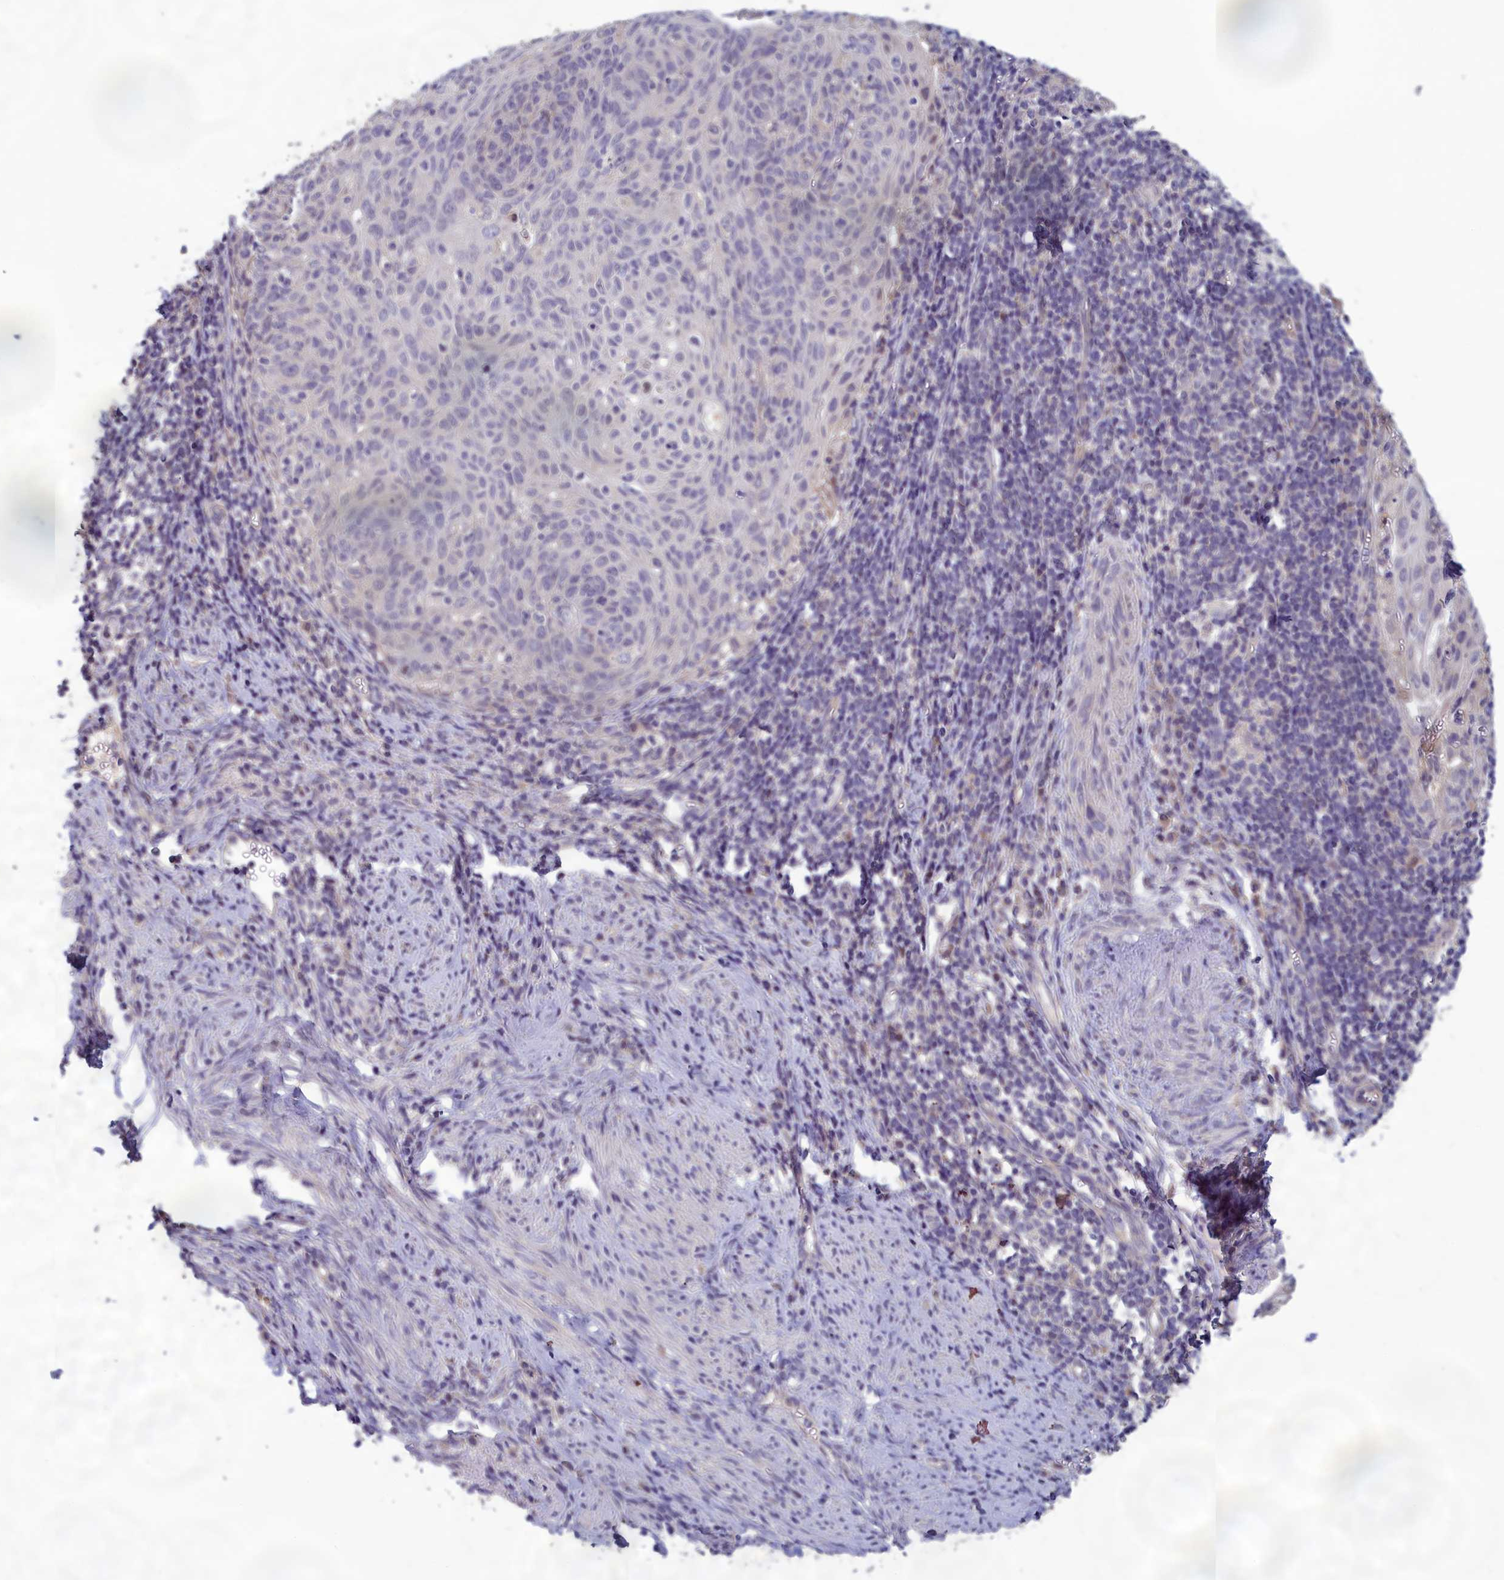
{"staining": {"intensity": "negative", "quantity": "none", "location": "none"}, "tissue": "cervical cancer", "cell_type": "Tumor cells", "image_type": "cancer", "snomed": [{"axis": "morphology", "description": "Squamous cell carcinoma, NOS"}, {"axis": "topography", "description": "Cervix"}], "caption": "Tumor cells are negative for brown protein staining in cervical cancer (squamous cell carcinoma). The staining is performed using DAB (3,3'-diaminobenzidine) brown chromogen with nuclei counter-stained in using hematoxylin.", "gene": "HECA", "patient": {"sex": "female", "age": 70}}